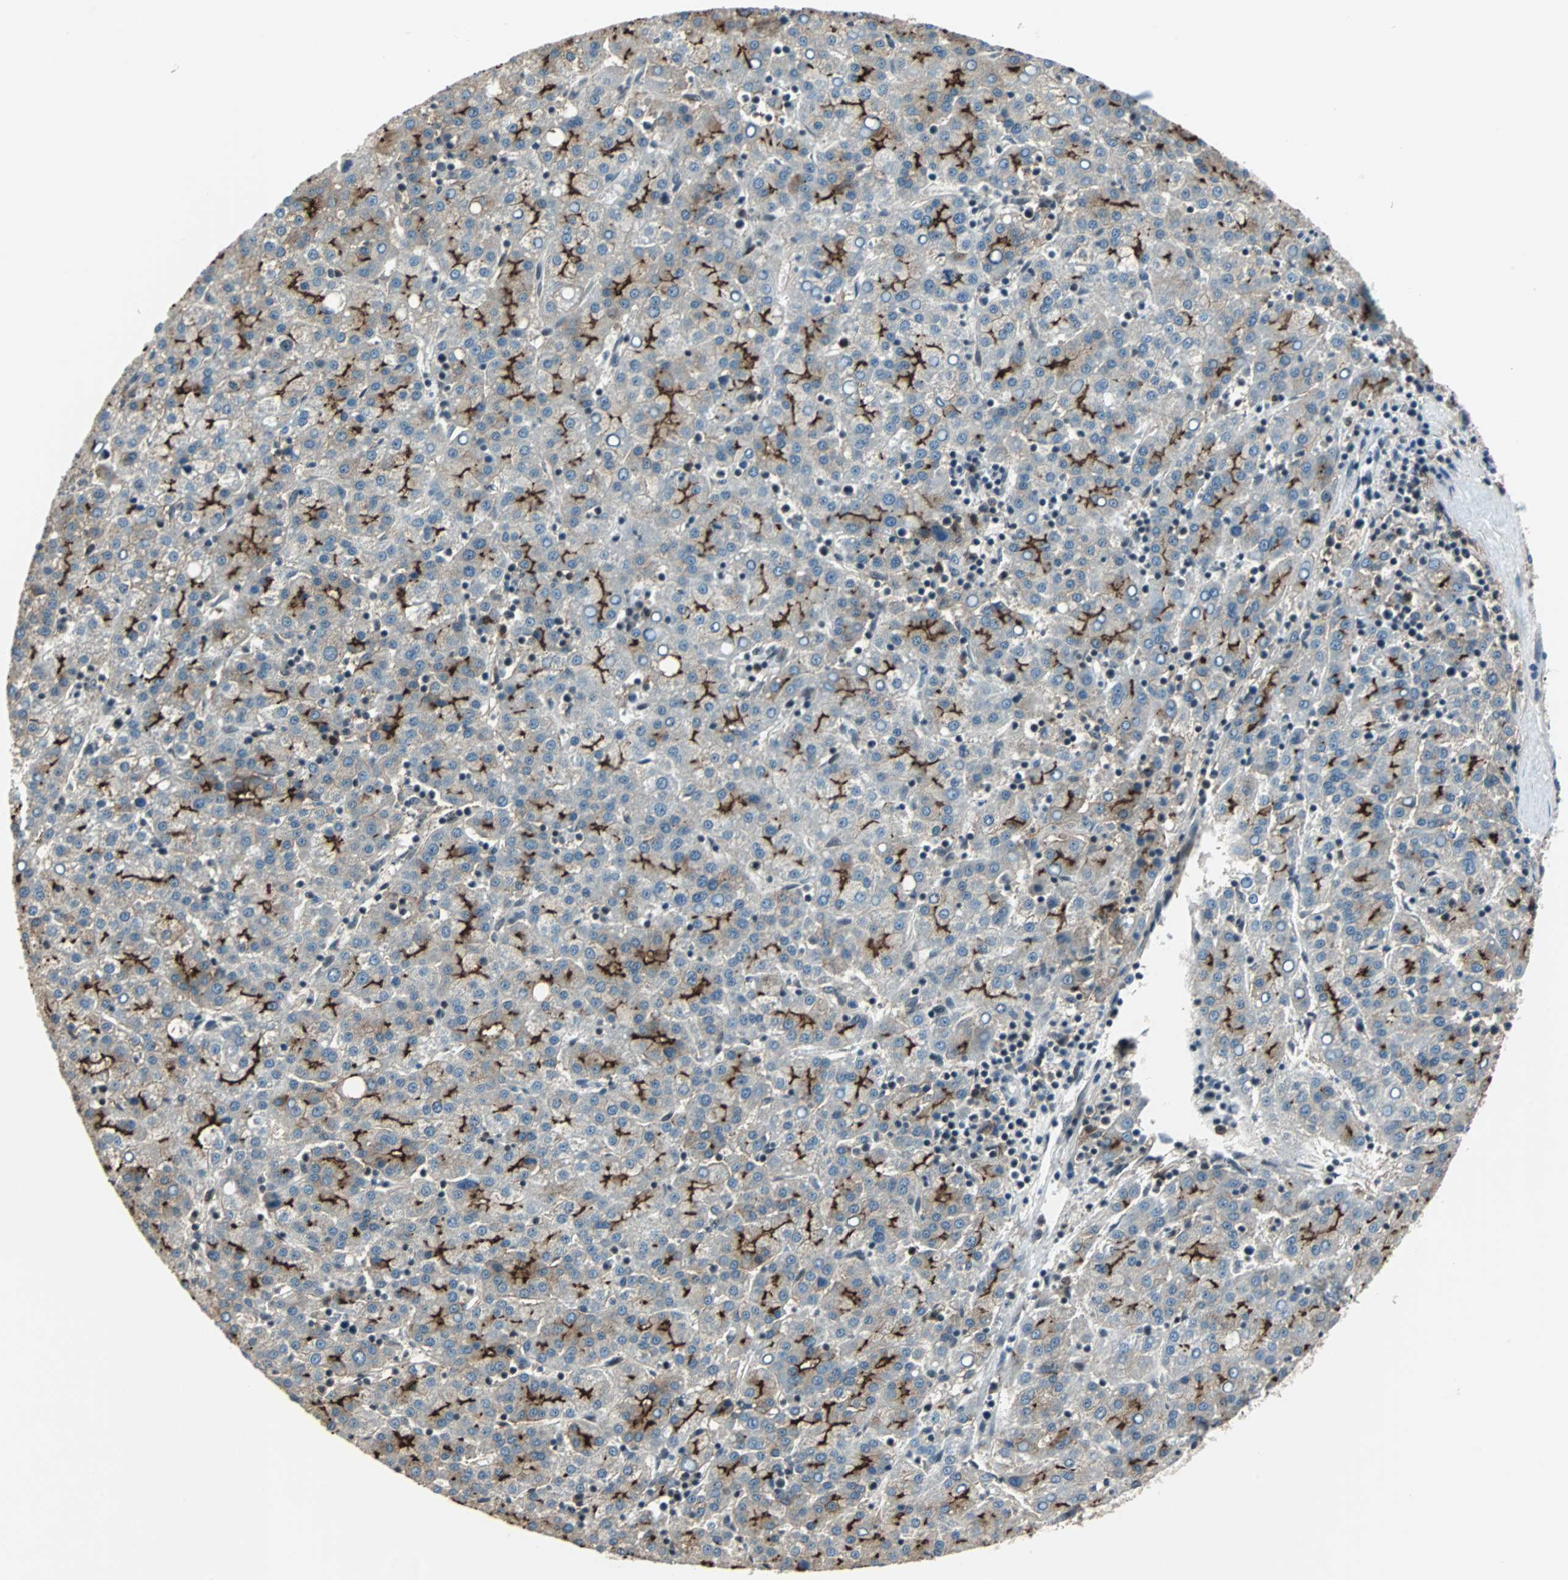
{"staining": {"intensity": "strong", "quantity": "25%-75%", "location": "cytoplasmic/membranous"}, "tissue": "liver cancer", "cell_type": "Tumor cells", "image_type": "cancer", "snomed": [{"axis": "morphology", "description": "Carcinoma, Hepatocellular, NOS"}, {"axis": "topography", "description": "Liver"}], "caption": "Immunohistochemical staining of human liver hepatocellular carcinoma demonstrates high levels of strong cytoplasmic/membranous expression in approximately 25%-75% of tumor cells.", "gene": "MKX", "patient": {"sex": "female", "age": 58}}